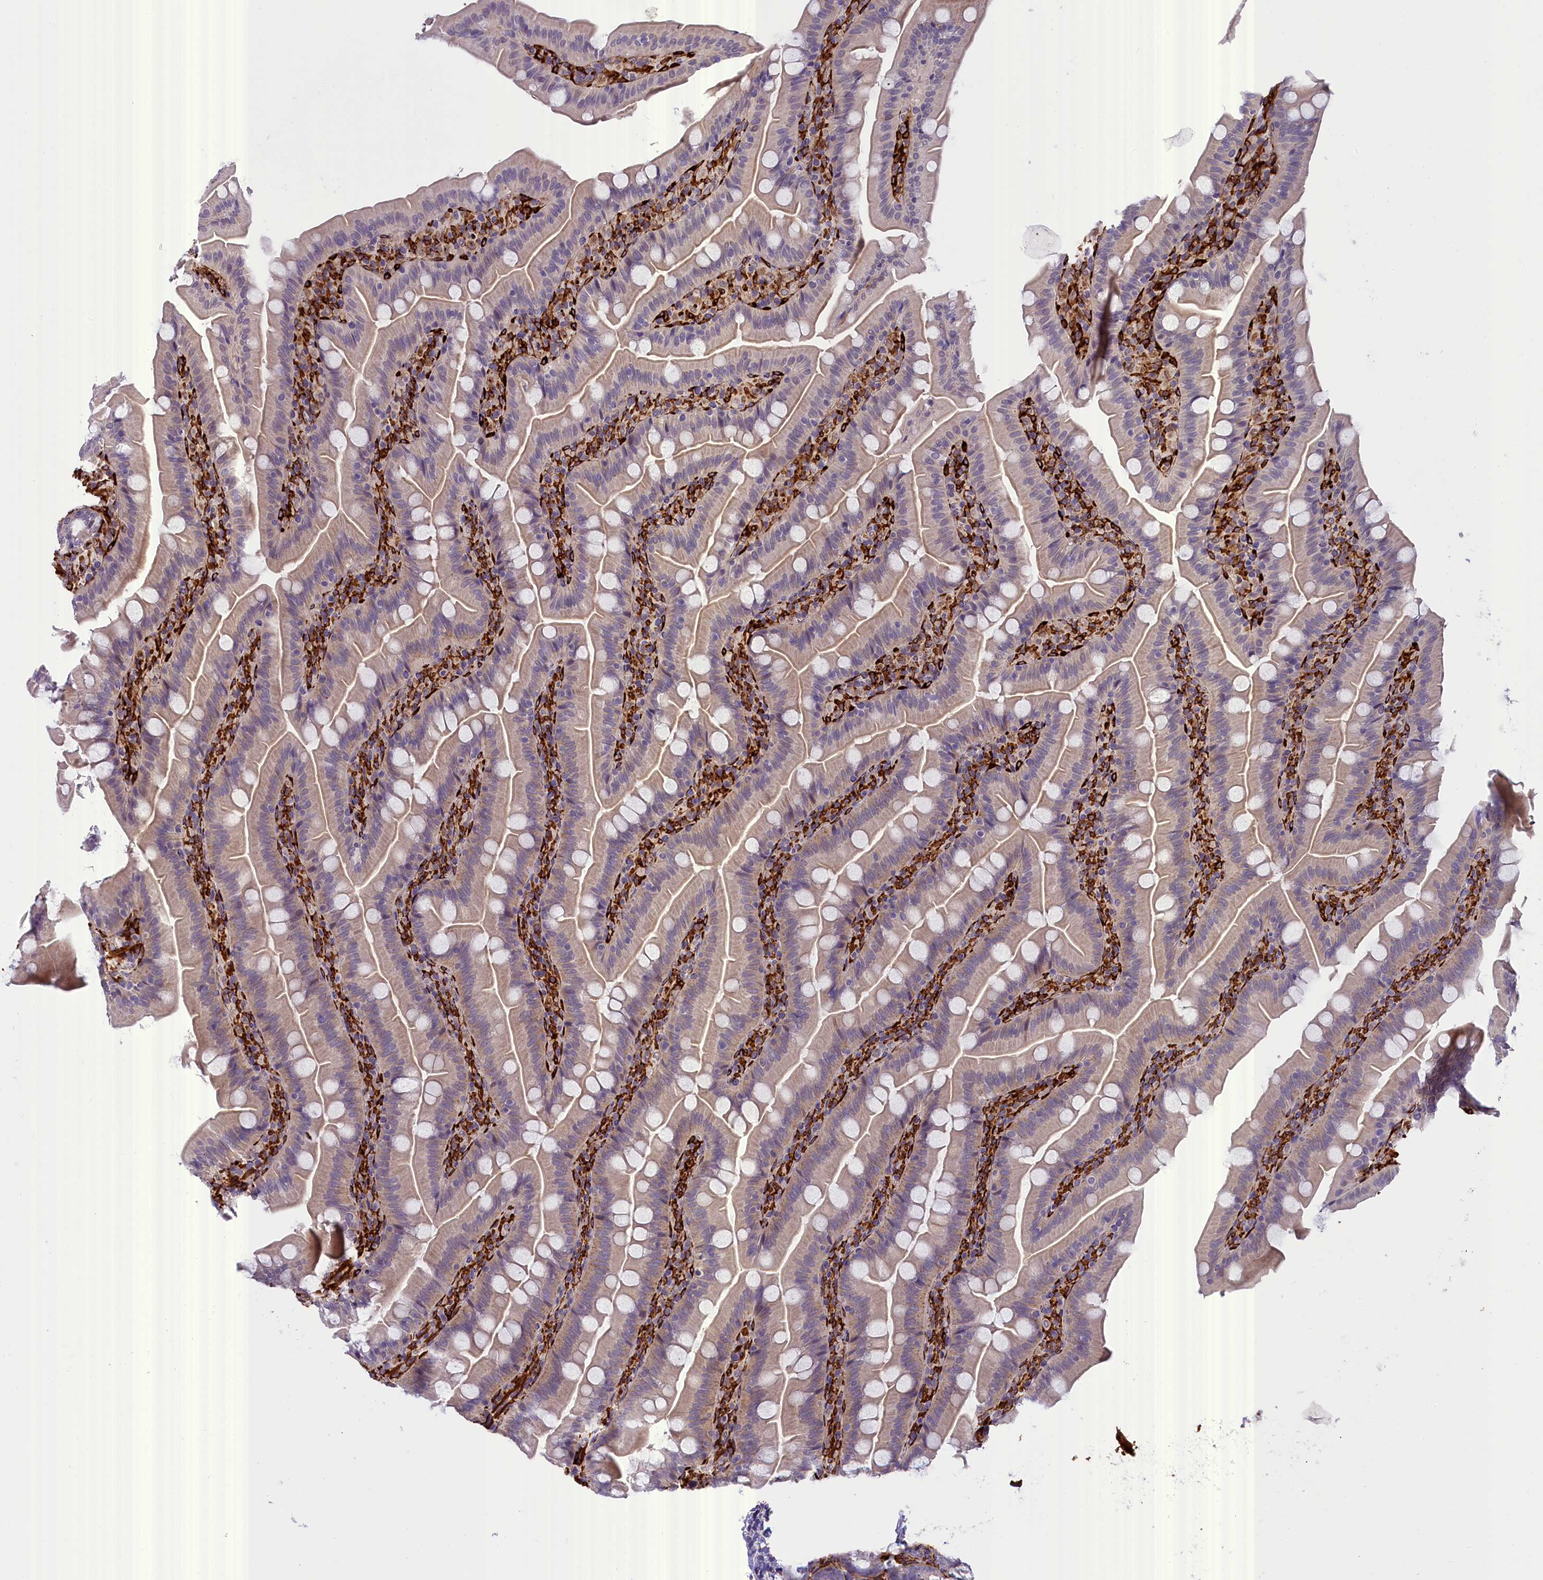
{"staining": {"intensity": "weak", "quantity": "<25%", "location": "cytoplasmic/membranous"}, "tissue": "appendix", "cell_type": "Glandular cells", "image_type": "normal", "snomed": [{"axis": "morphology", "description": "Normal tissue, NOS"}, {"axis": "topography", "description": "Appendix"}], "caption": "Appendix was stained to show a protein in brown. There is no significant positivity in glandular cells. (Immunohistochemistry, brightfield microscopy, high magnification).", "gene": "ENKD1", "patient": {"sex": "female", "age": 33}}